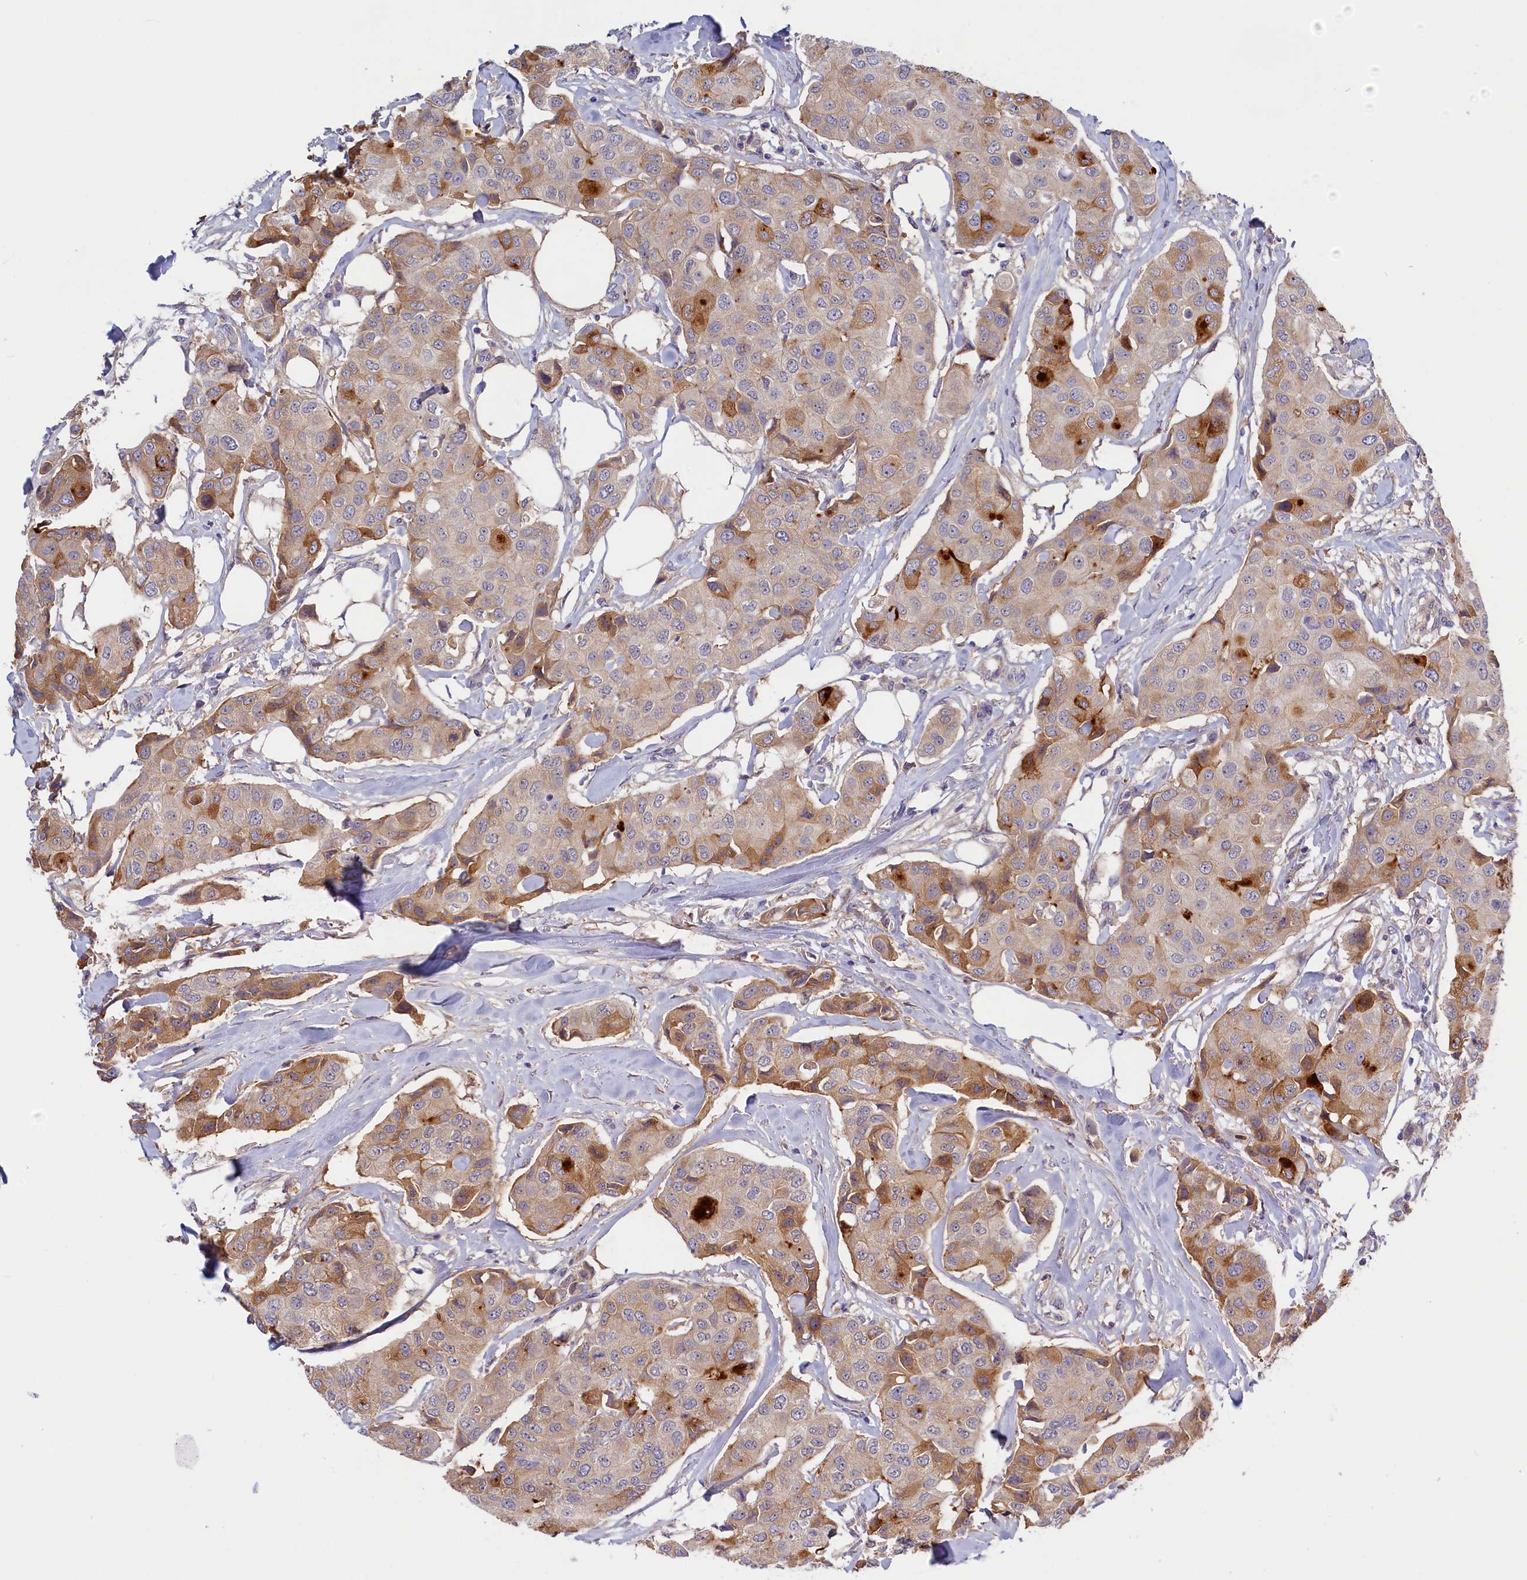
{"staining": {"intensity": "moderate", "quantity": "25%-75%", "location": "cytoplasmic/membranous"}, "tissue": "breast cancer", "cell_type": "Tumor cells", "image_type": "cancer", "snomed": [{"axis": "morphology", "description": "Duct carcinoma"}, {"axis": "topography", "description": "Breast"}], "caption": "Breast cancer (intraductal carcinoma) was stained to show a protein in brown. There is medium levels of moderate cytoplasmic/membranous expression in approximately 25%-75% of tumor cells. The staining was performed using DAB, with brown indicating positive protein expression. Nuclei are stained blue with hematoxylin.", "gene": "ADGRD1", "patient": {"sex": "female", "age": 80}}